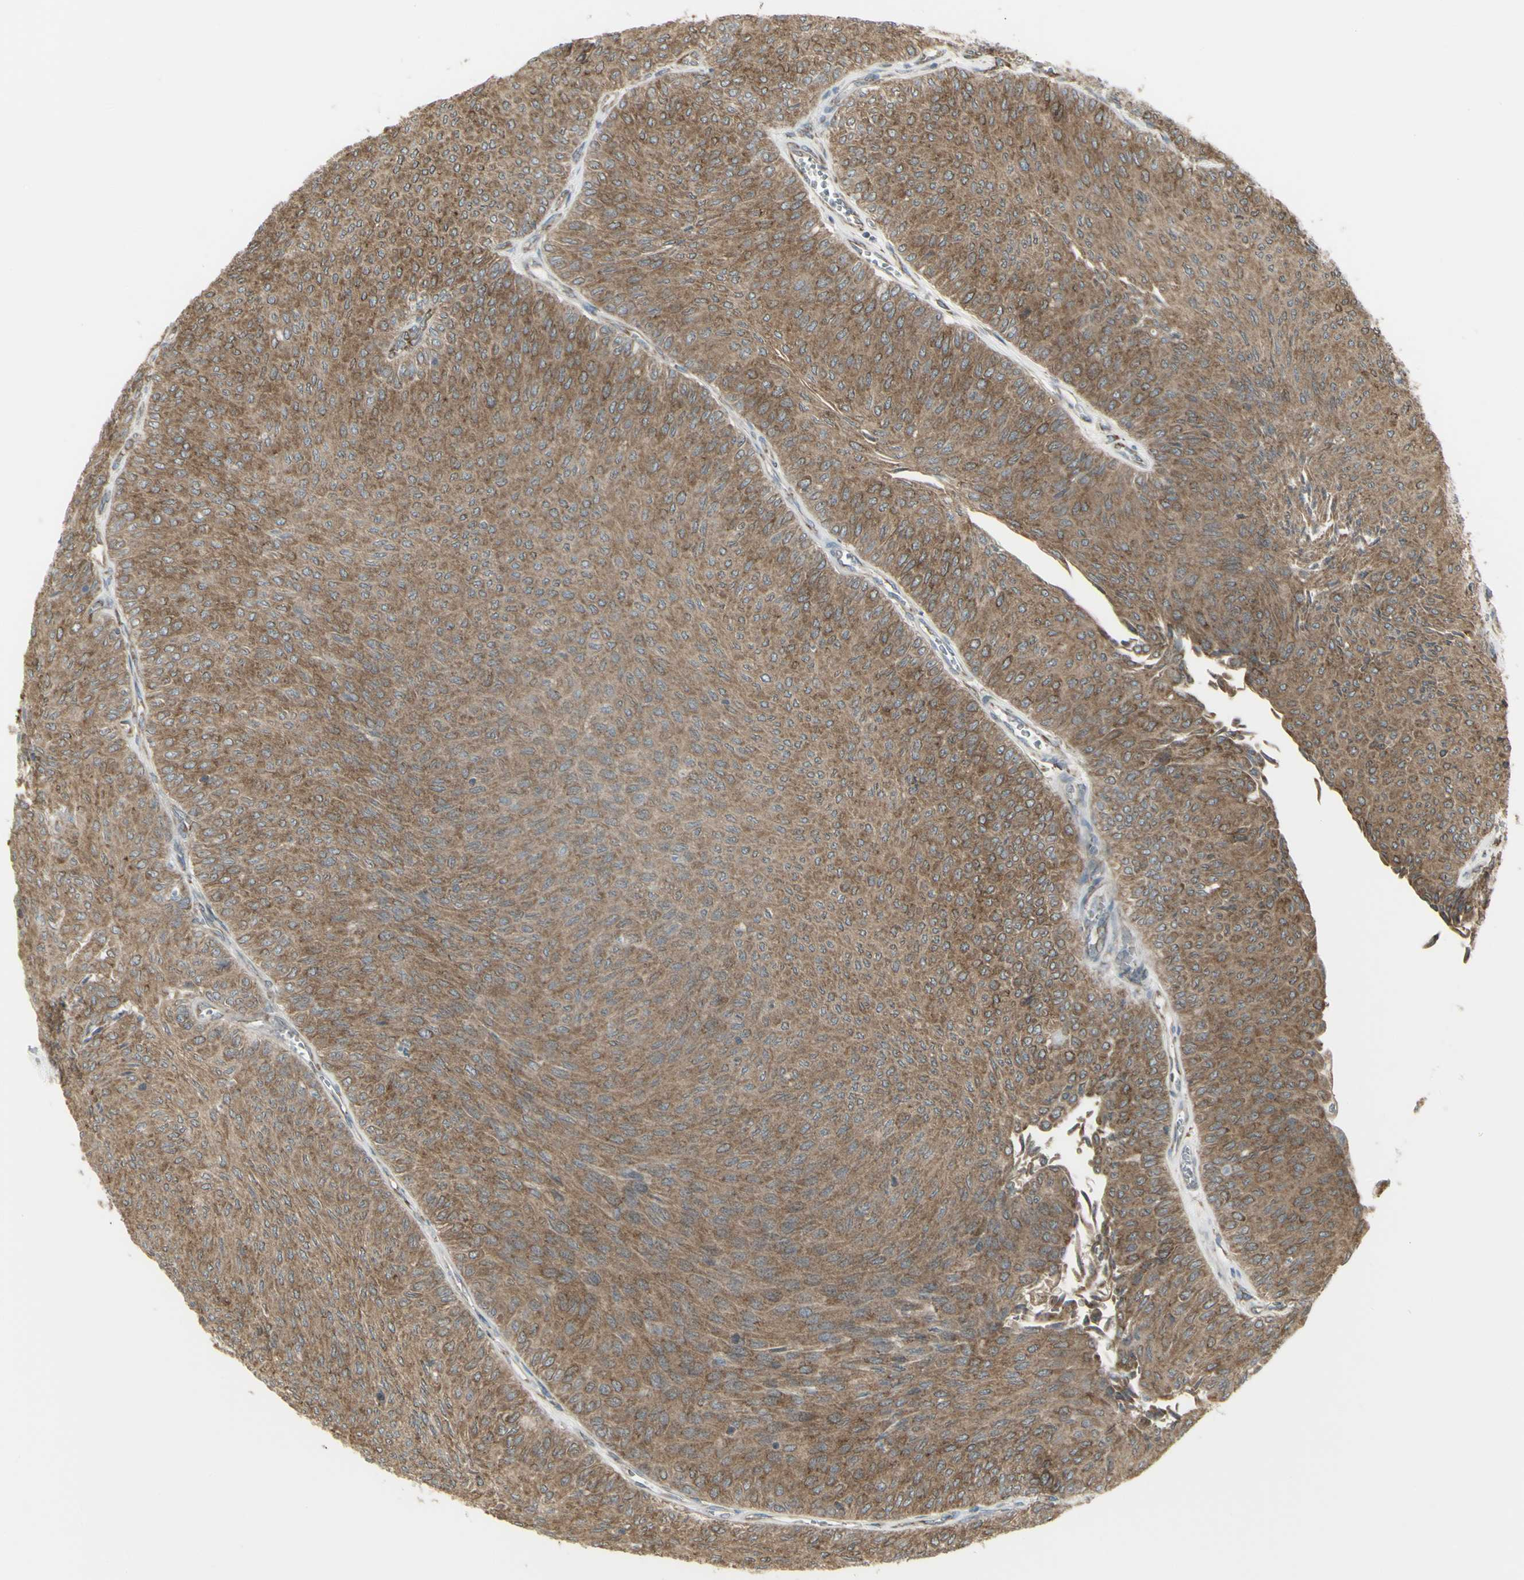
{"staining": {"intensity": "moderate", "quantity": ">75%", "location": "cytoplasmic/membranous"}, "tissue": "urothelial cancer", "cell_type": "Tumor cells", "image_type": "cancer", "snomed": [{"axis": "morphology", "description": "Urothelial carcinoma, Low grade"}, {"axis": "topography", "description": "Urinary bladder"}], "caption": "This is an image of IHC staining of urothelial carcinoma (low-grade), which shows moderate staining in the cytoplasmic/membranous of tumor cells.", "gene": "FKBP3", "patient": {"sex": "male", "age": 78}}